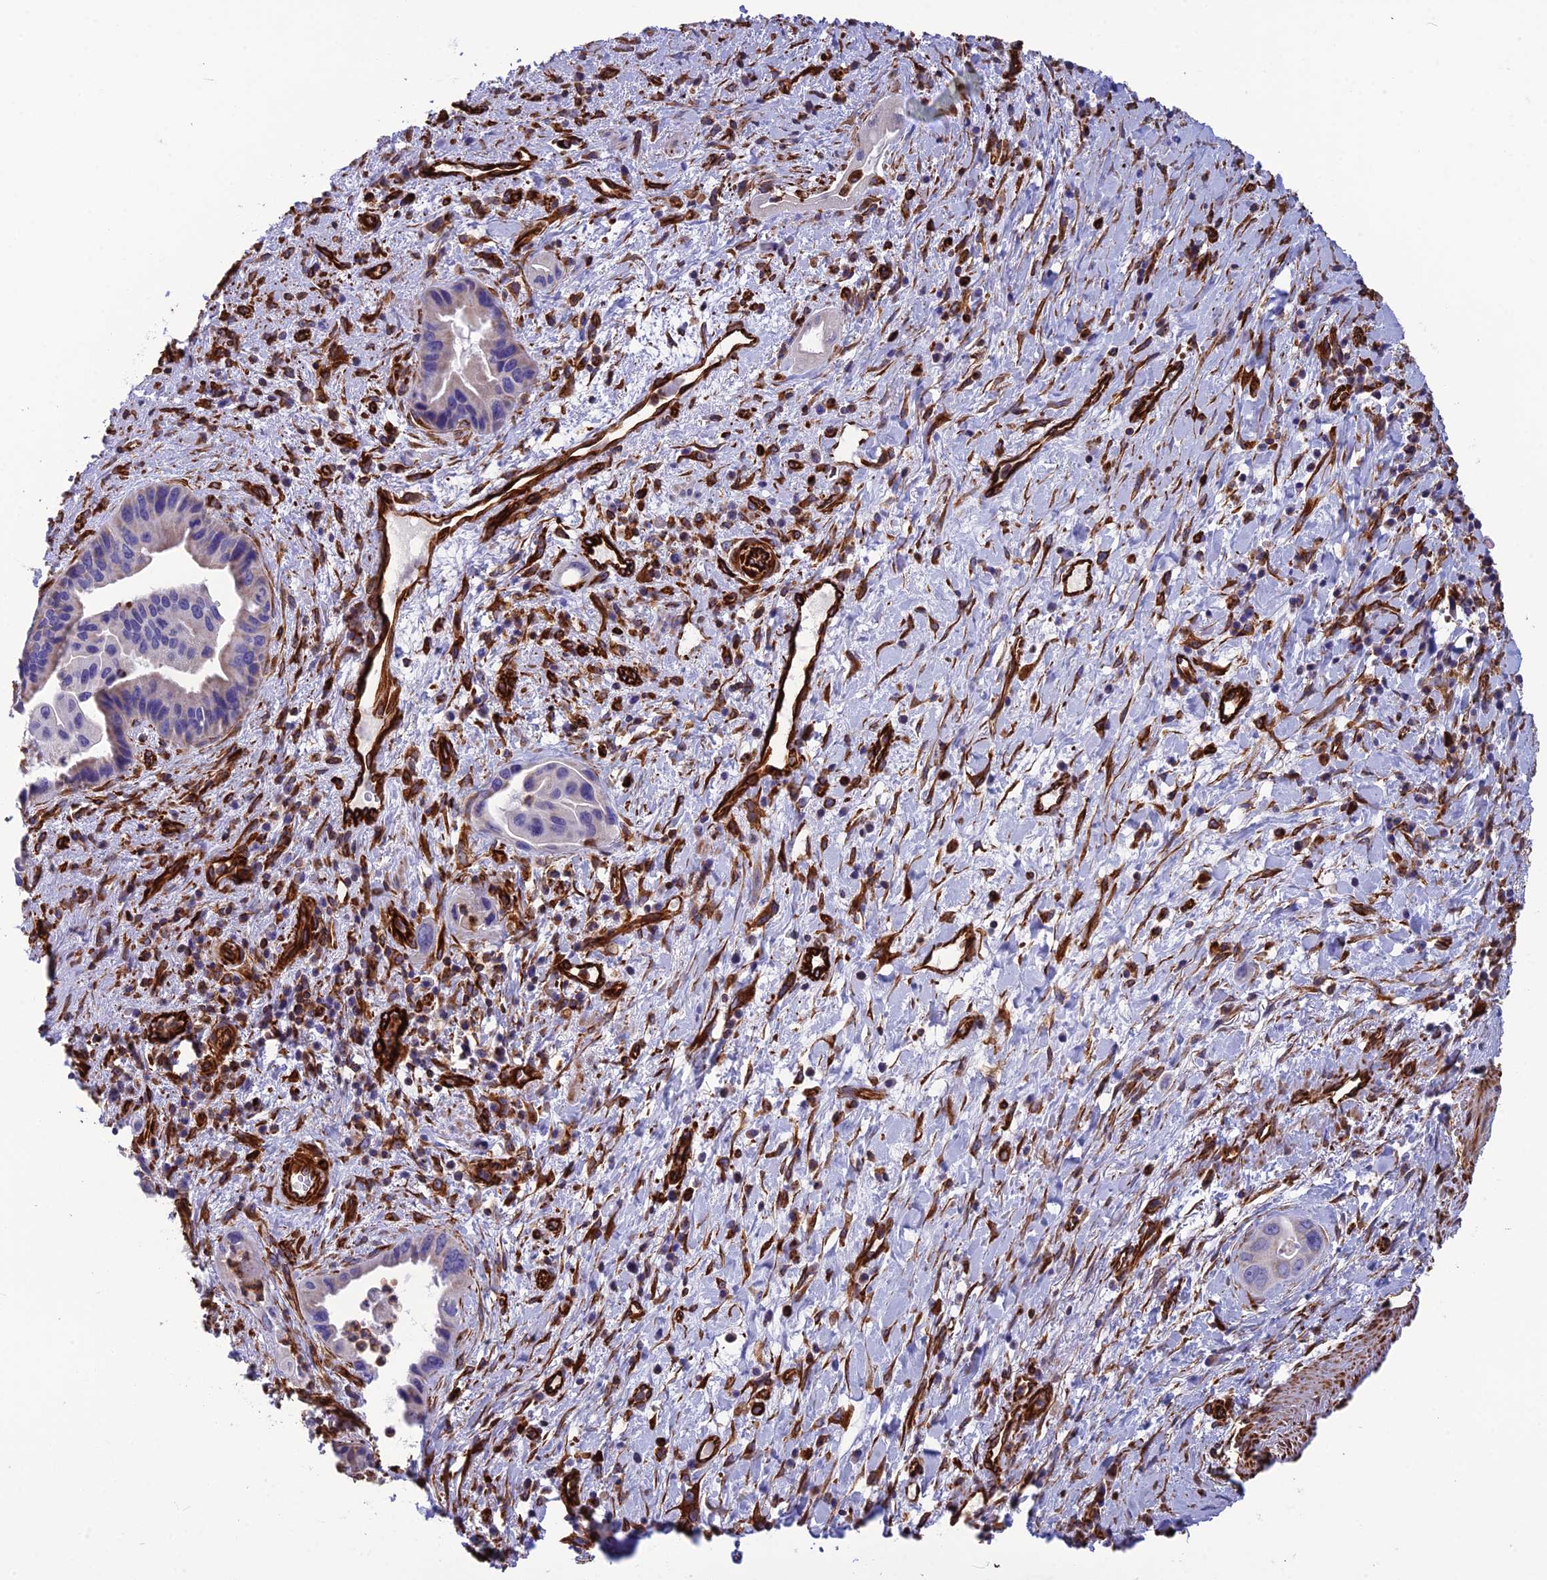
{"staining": {"intensity": "negative", "quantity": "none", "location": "none"}, "tissue": "pancreatic cancer", "cell_type": "Tumor cells", "image_type": "cancer", "snomed": [{"axis": "morphology", "description": "Adenocarcinoma, NOS"}, {"axis": "topography", "description": "Pancreas"}], "caption": "DAB (3,3'-diaminobenzidine) immunohistochemical staining of human pancreatic adenocarcinoma shows no significant expression in tumor cells.", "gene": "FBXL20", "patient": {"sex": "female", "age": 77}}